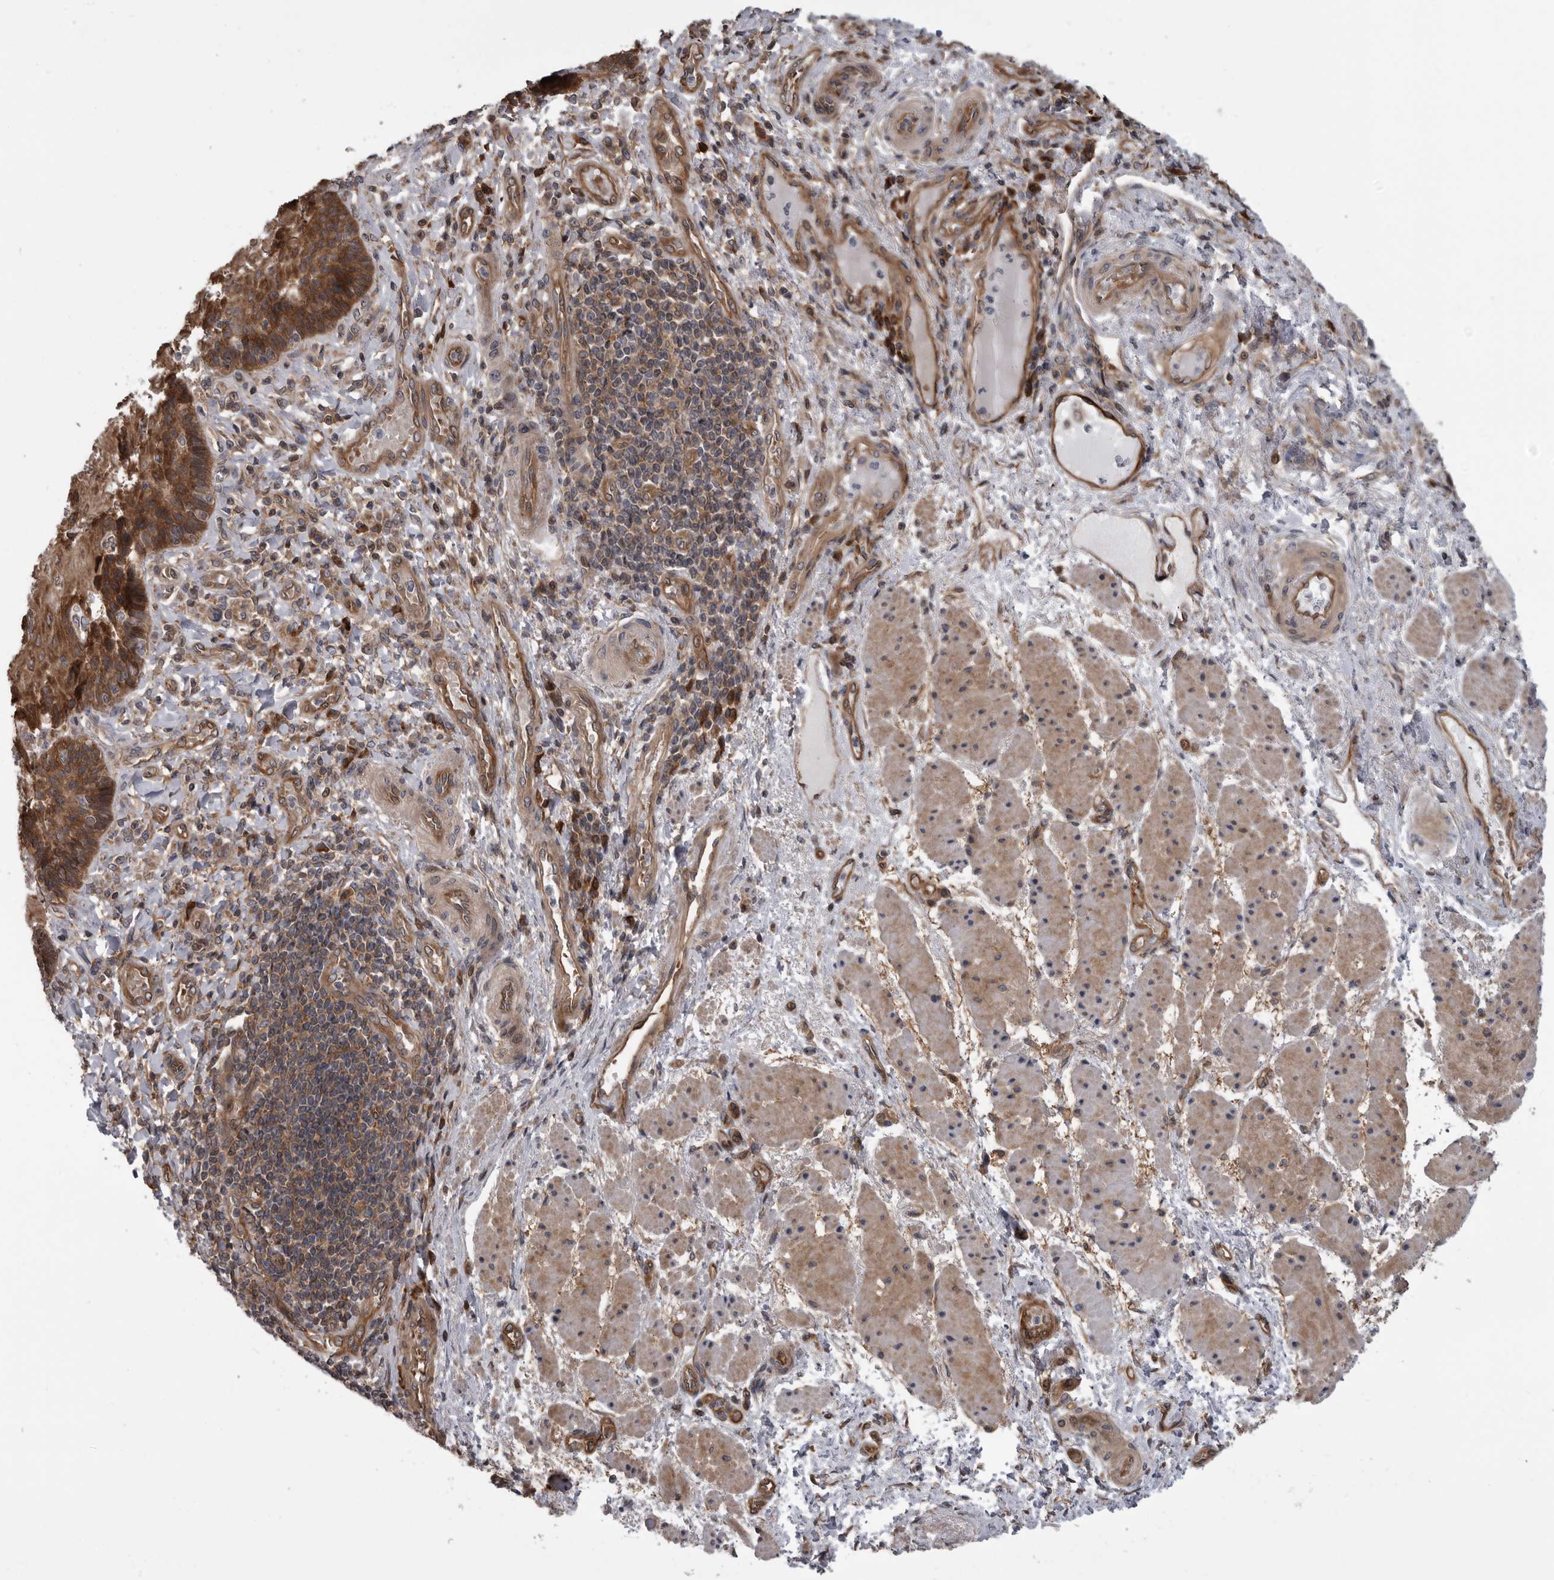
{"staining": {"intensity": "strong", "quantity": ">75%", "location": "cytoplasmic/membranous"}, "tissue": "esophagus", "cell_type": "Squamous epithelial cells", "image_type": "normal", "snomed": [{"axis": "morphology", "description": "Normal tissue, NOS"}, {"axis": "topography", "description": "Esophagus"}], "caption": "Human esophagus stained for a protein (brown) demonstrates strong cytoplasmic/membranous positive staining in approximately >75% of squamous epithelial cells.", "gene": "RAB3GAP2", "patient": {"sex": "male", "age": 54}}